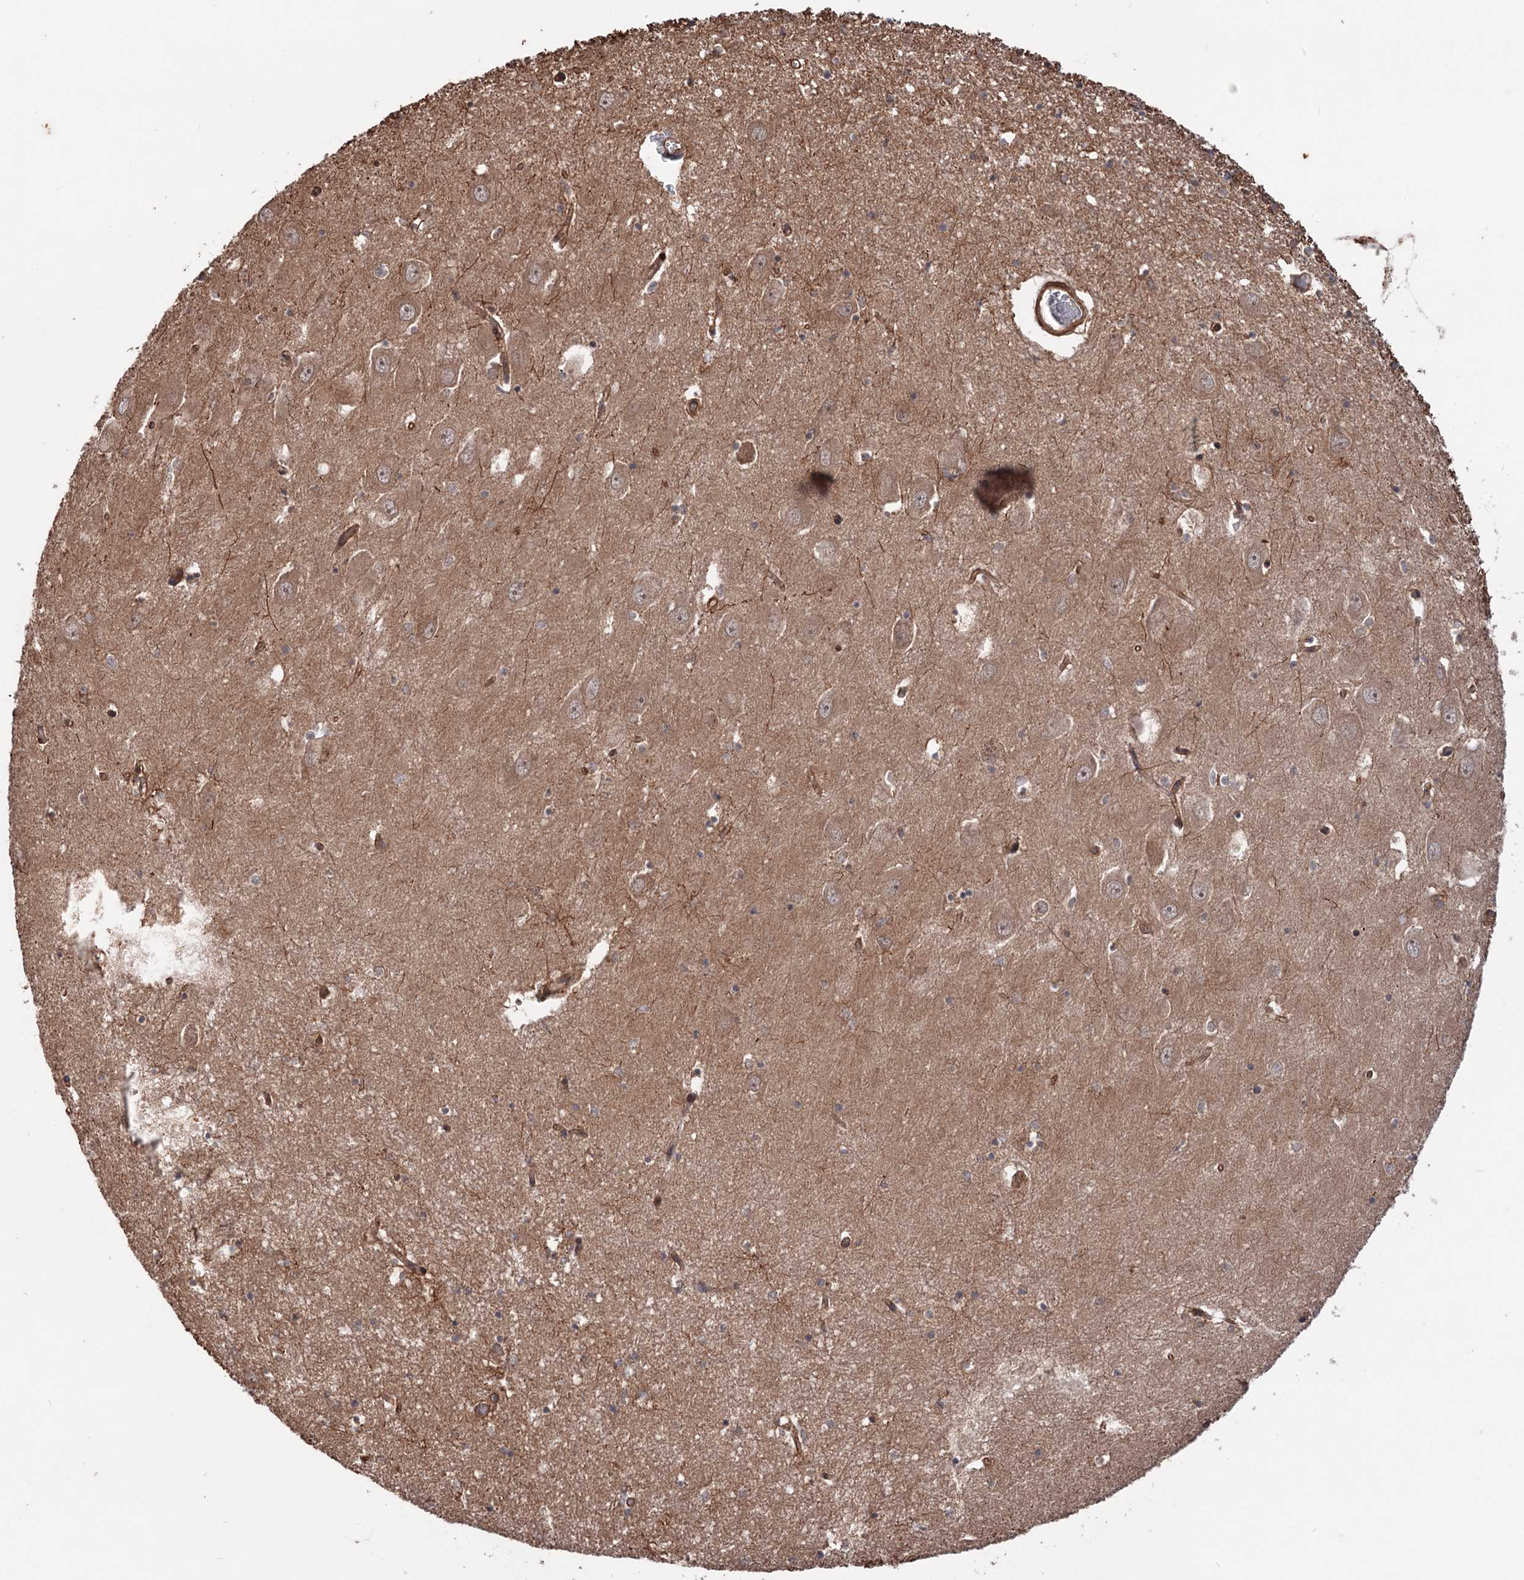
{"staining": {"intensity": "moderate", "quantity": "25%-75%", "location": "cytoplasmic/membranous"}, "tissue": "hippocampus", "cell_type": "Glial cells", "image_type": "normal", "snomed": [{"axis": "morphology", "description": "Normal tissue, NOS"}, {"axis": "topography", "description": "Hippocampus"}], "caption": "The histopathology image reveals staining of normal hippocampus, revealing moderate cytoplasmic/membranous protein positivity (brown color) within glial cells.", "gene": "ADK", "patient": {"sex": "male", "age": 70}}